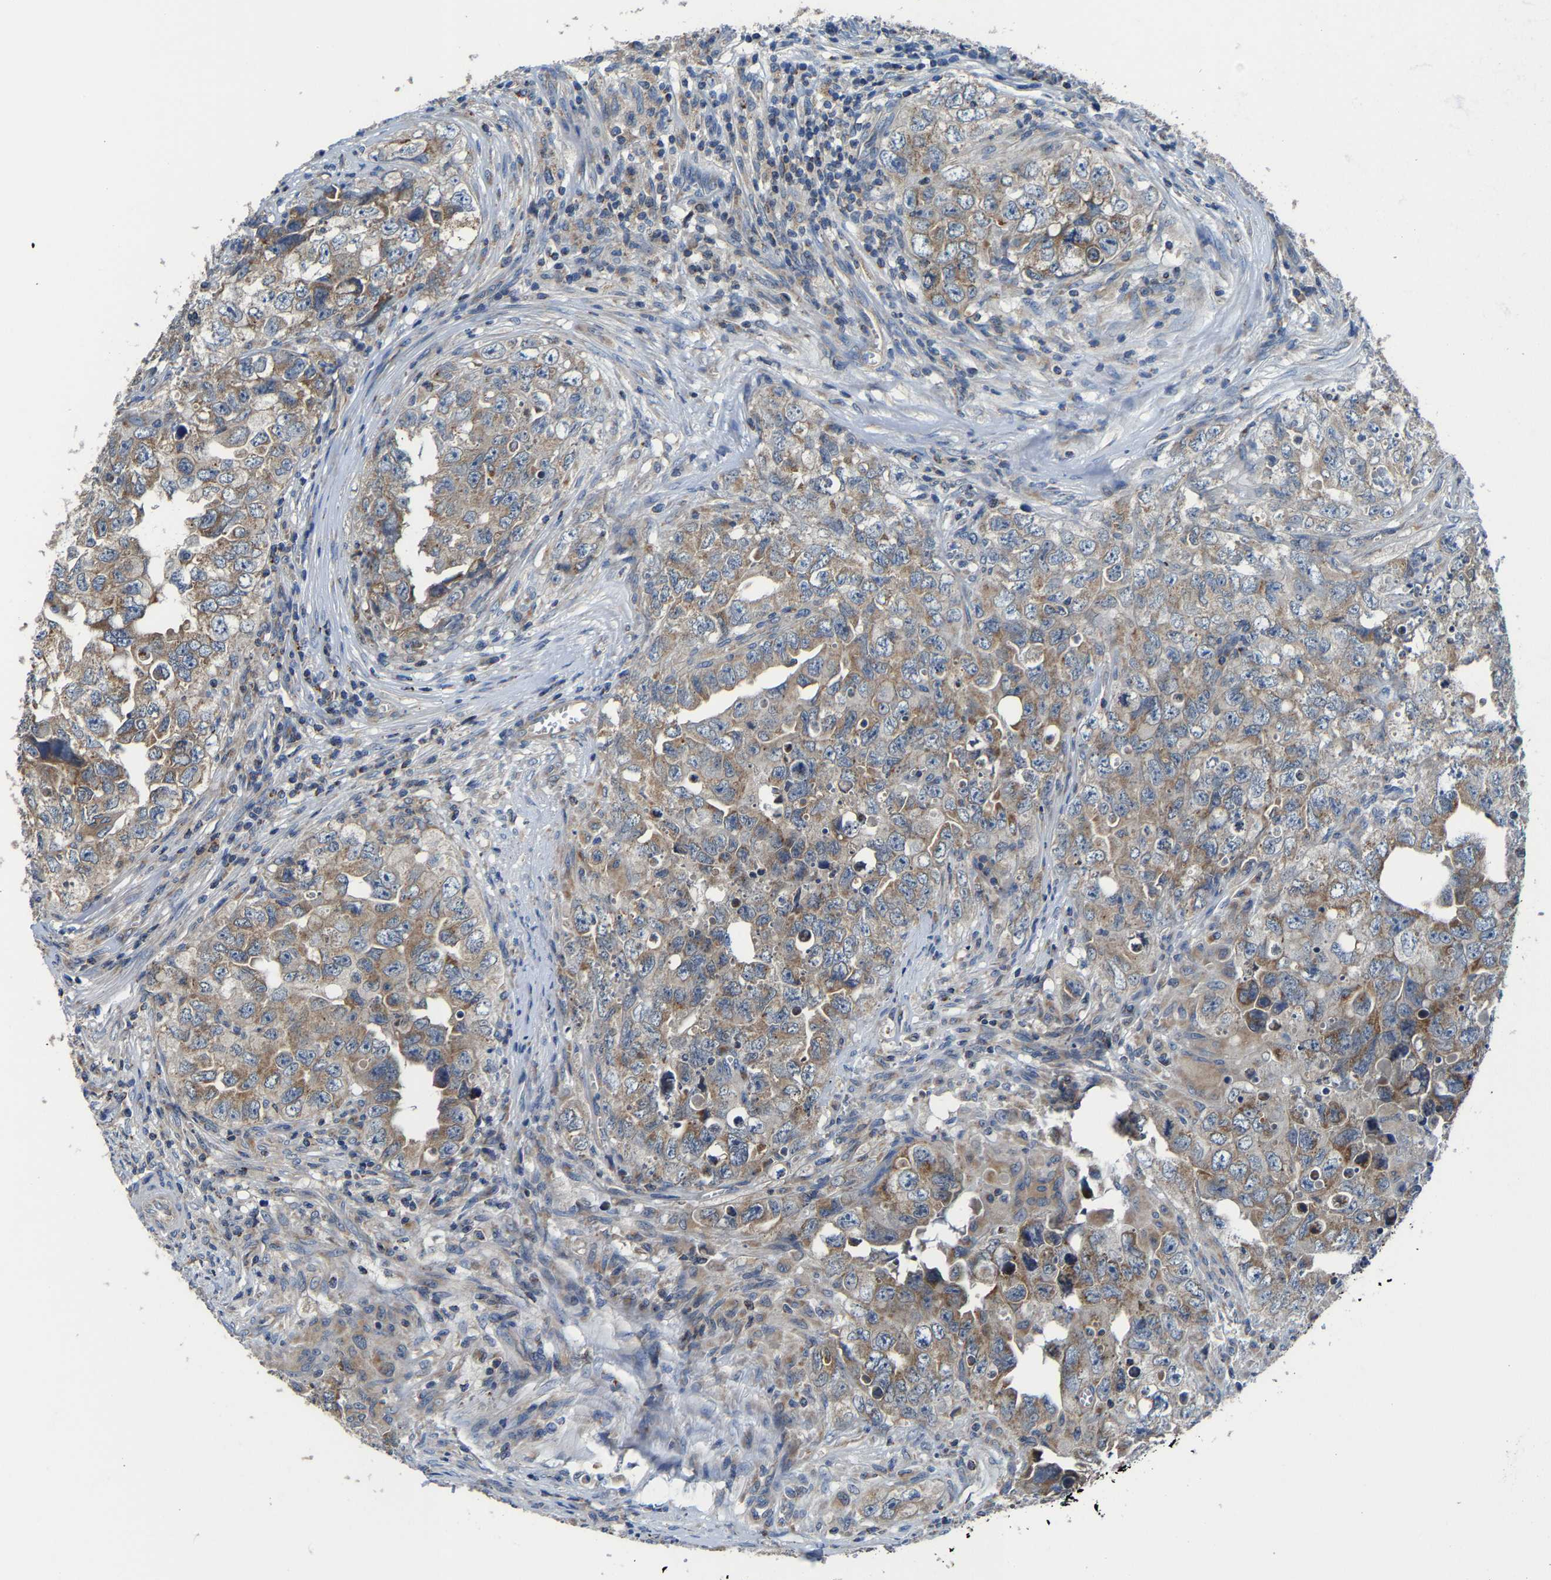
{"staining": {"intensity": "moderate", "quantity": ">75%", "location": "cytoplasmic/membranous"}, "tissue": "testis cancer", "cell_type": "Tumor cells", "image_type": "cancer", "snomed": [{"axis": "morphology", "description": "Seminoma, NOS"}, {"axis": "morphology", "description": "Carcinoma, Embryonal, NOS"}, {"axis": "topography", "description": "Testis"}], "caption": "DAB (3,3'-diaminobenzidine) immunohistochemical staining of testis cancer (embryonal carcinoma) reveals moderate cytoplasmic/membranous protein positivity in about >75% of tumor cells.", "gene": "AGK", "patient": {"sex": "male", "age": 43}}